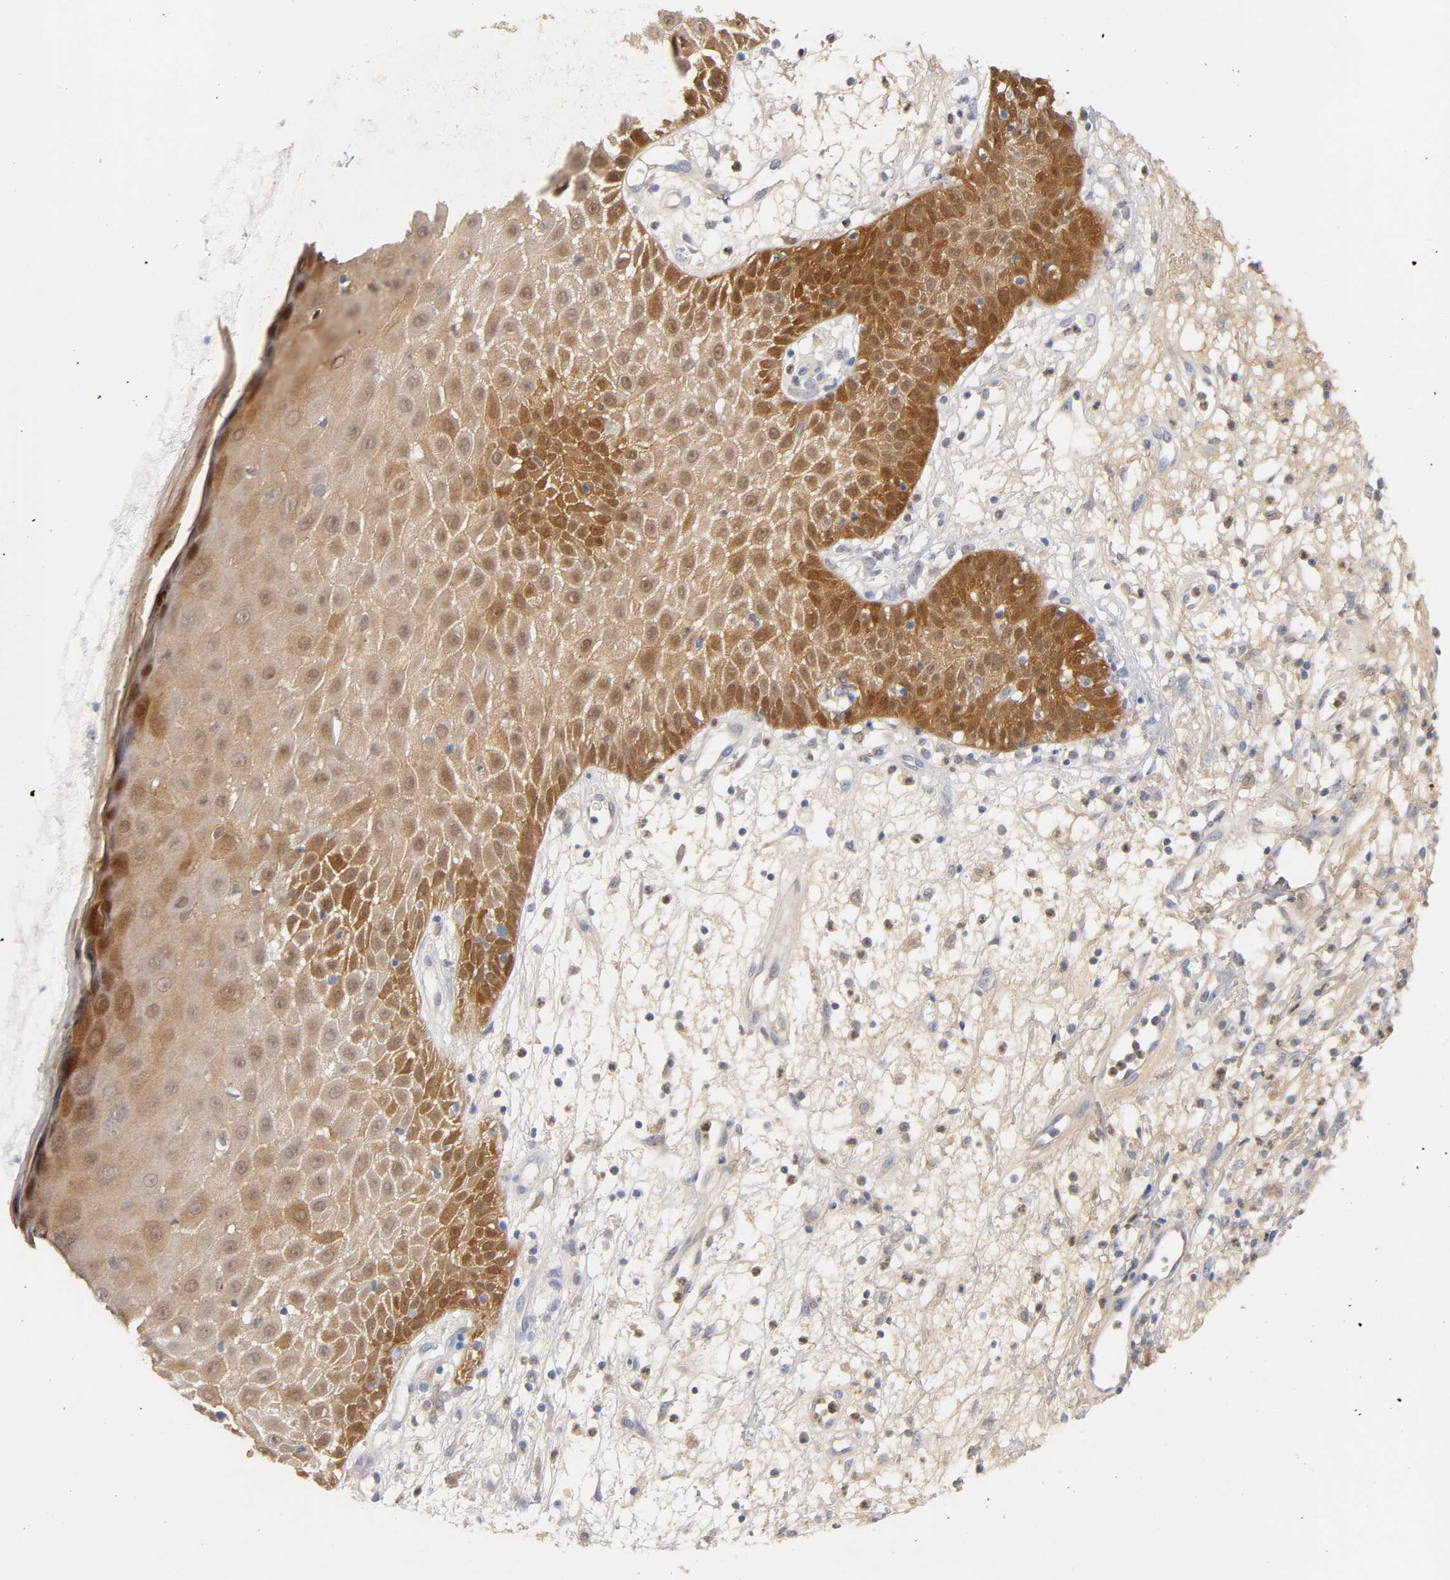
{"staining": {"intensity": "moderate", "quantity": ">75%", "location": "cytoplasmic/membranous,nuclear"}, "tissue": "skin cancer", "cell_type": "Tumor cells", "image_type": "cancer", "snomed": [{"axis": "morphology", "description": "Squamous cell carcinoma, NOS"}, {"axis": "topography", "description": "Skin"}], "caption": "Skin cancer tissue displays moderate cytoplasmic/membranous and nuclear expression in approximately >75% of tumor cells, visualized by immunohistochemistry.", "gene": "IL18", "patient": {"sex": "female", "age": 78}}